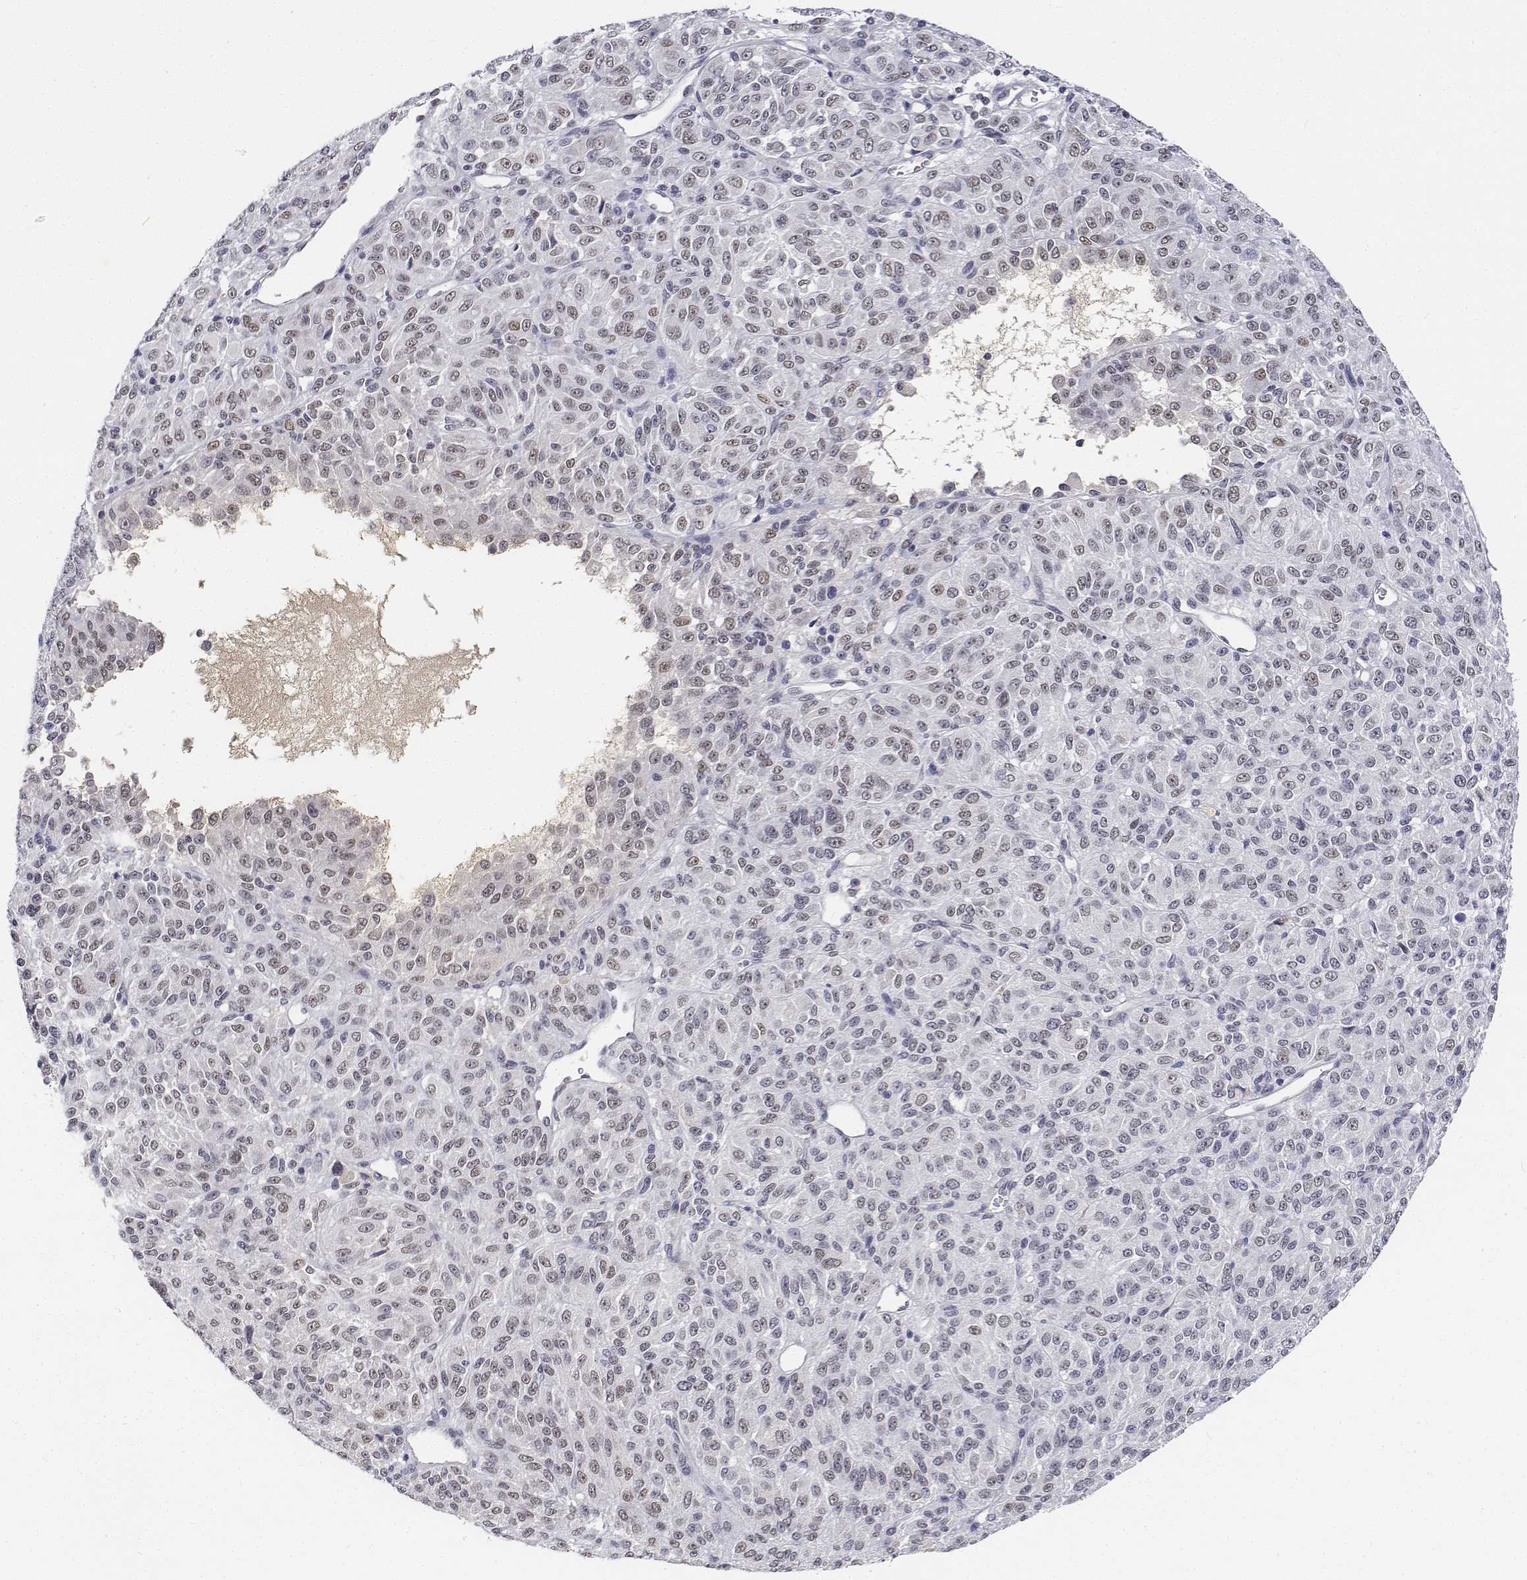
{"staining": {"intensity": "weak", "quantity": "<25%", "location": "nuclear"}, "tissue": "melanoma", "cell_type": "Tumor cells", "image_type": "cancer", "snomed": [{"axis": "morphology", "description": "Malignant melanoma, Metastatic site"}, {"axis": "topography", "description": "Brain"}], "caption": "This is an IHC photomicrograph of human malignant melanoma (metastatic site). There is no staining in tumor cells.", "gene": "ATRX", "patient": {"sex": "female", "age": 56}}